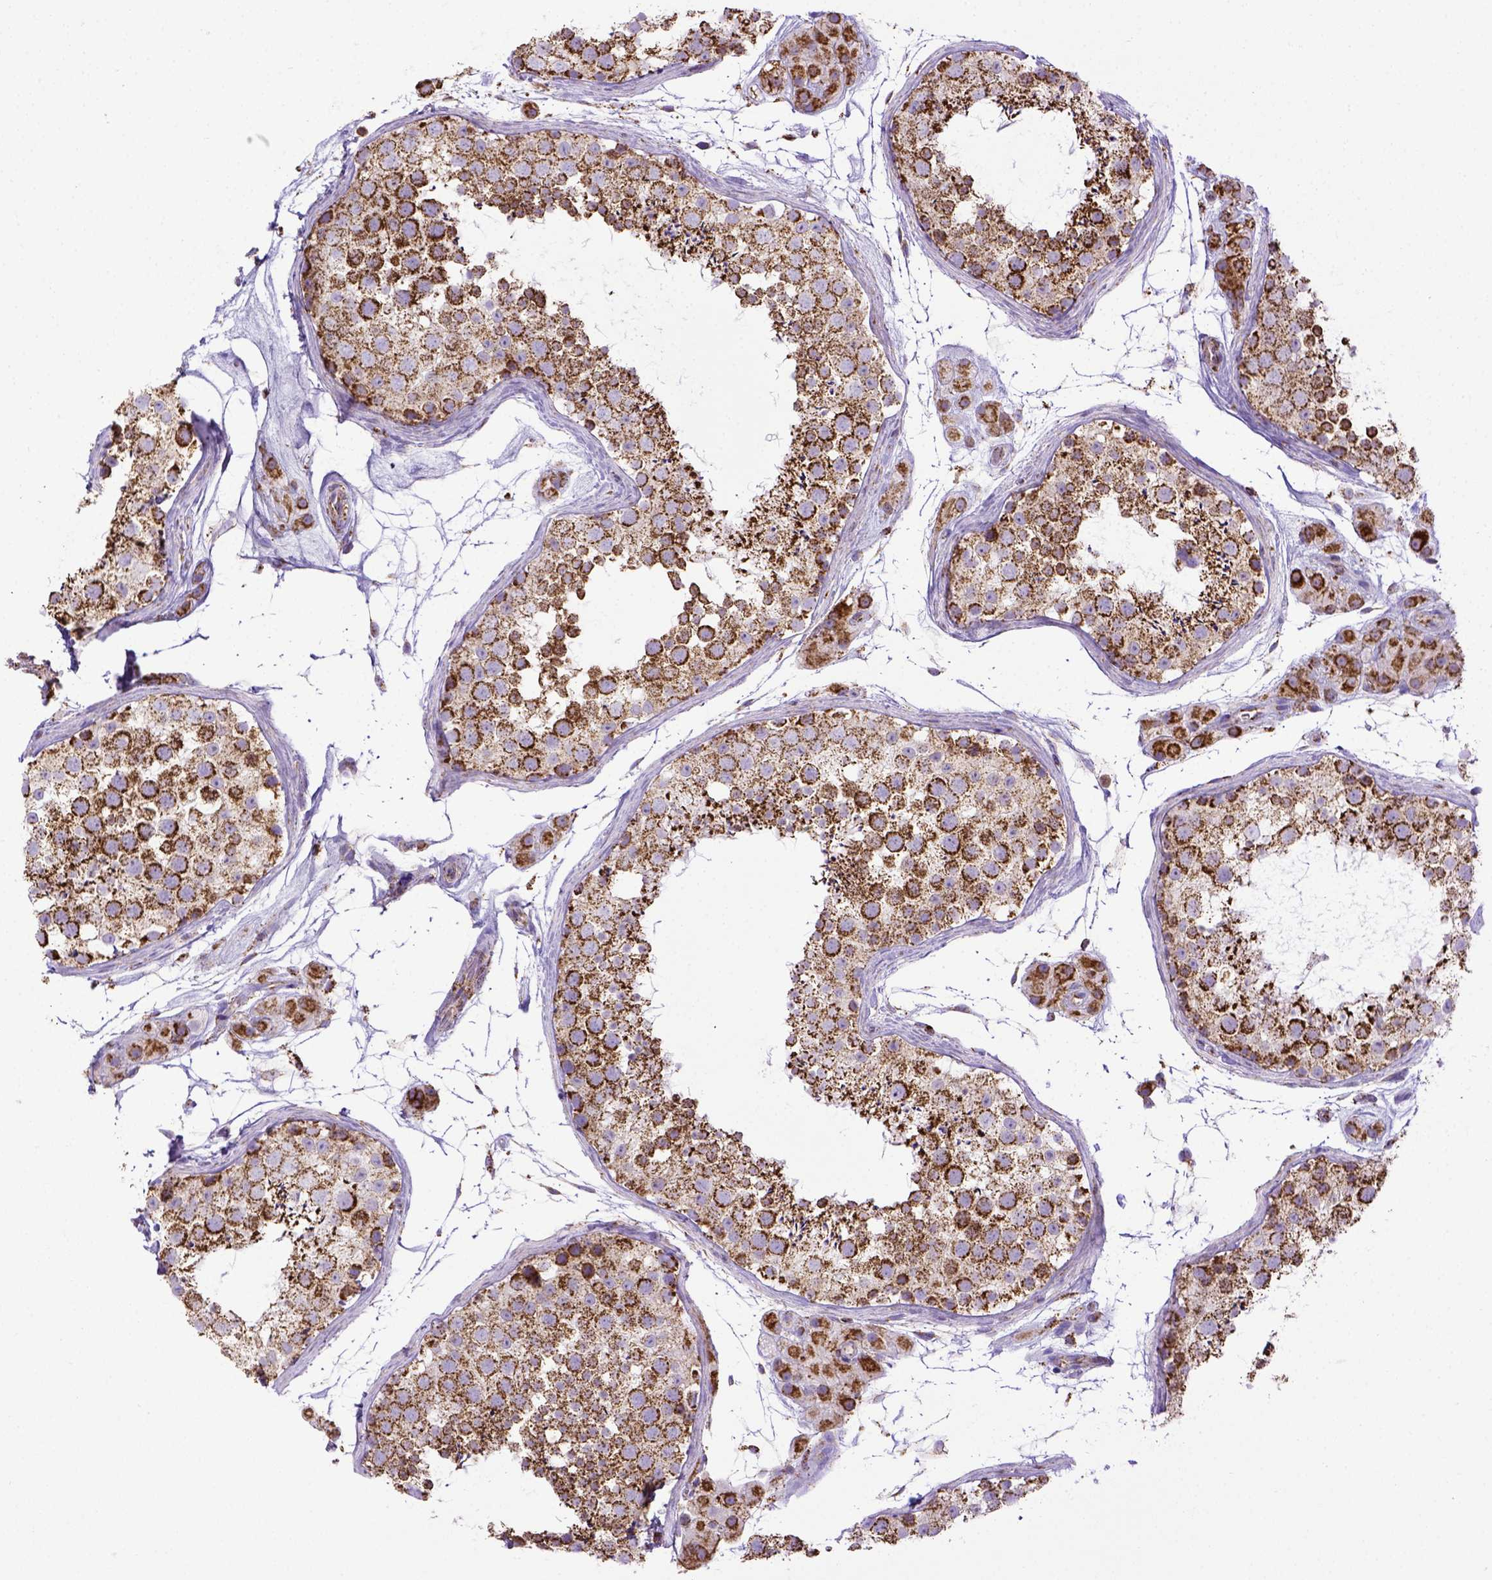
{"staining": {"intensity": "strong", "quantity": ">75%", "location": "cytoplasmic/membranous"}, "tissue": "testis", "cell_type": "Cells in seminiferous ducts", "image_type": "normal", "snomed": [{"axis": "morphology", "description": "Normal tissue, NOS"}, {"axis": "topography", "description": "Testis"}], "caption": "The micrograph shows immunohistochemical staining of normal testis. There is strong cytoplasmic/membranous positivity is seen in about >75% of cells in seminiferous ducts.", "gene": "MT", "patient": {"sex": "male", "age": 41}}